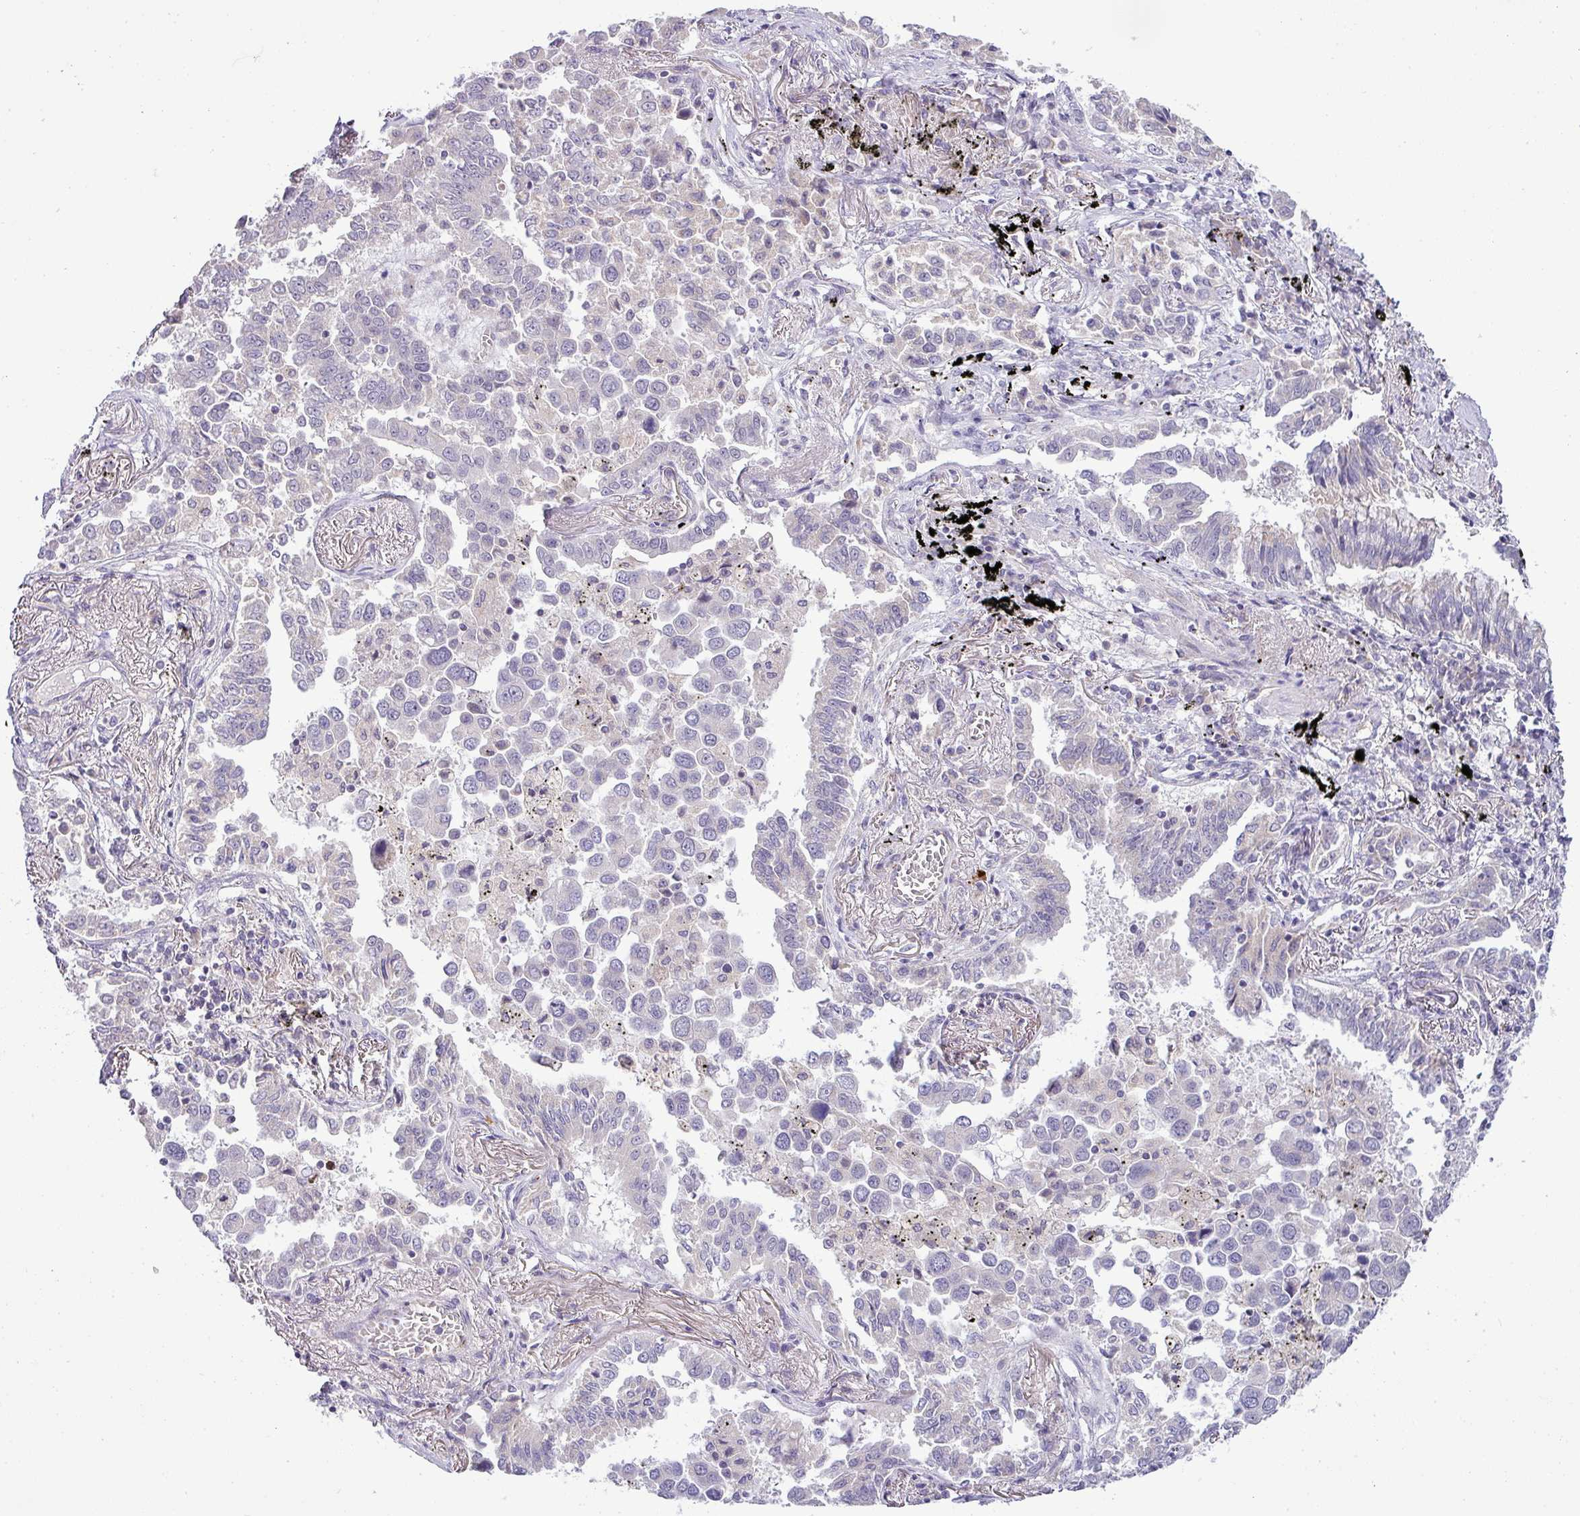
{"staining": {"intensity": "negative", "quantity": "none", "location": "none"}, "tissue": "lung cancer", "cell_type": "Tumor cells", "image_type": "cancer", "snomed": [{"axis": "morphology", "description": "Adenocarcinoma, NOS"}, {"axis": "topography", "description": "Lung"}], "caption": "Human adenocarcinoma (lung) stained for a protein using immunohistochemistry (IHC) displays no expression in tumor cells.", "gene": "HBEGF", "patient": {"sex": "male", "age": 67}}